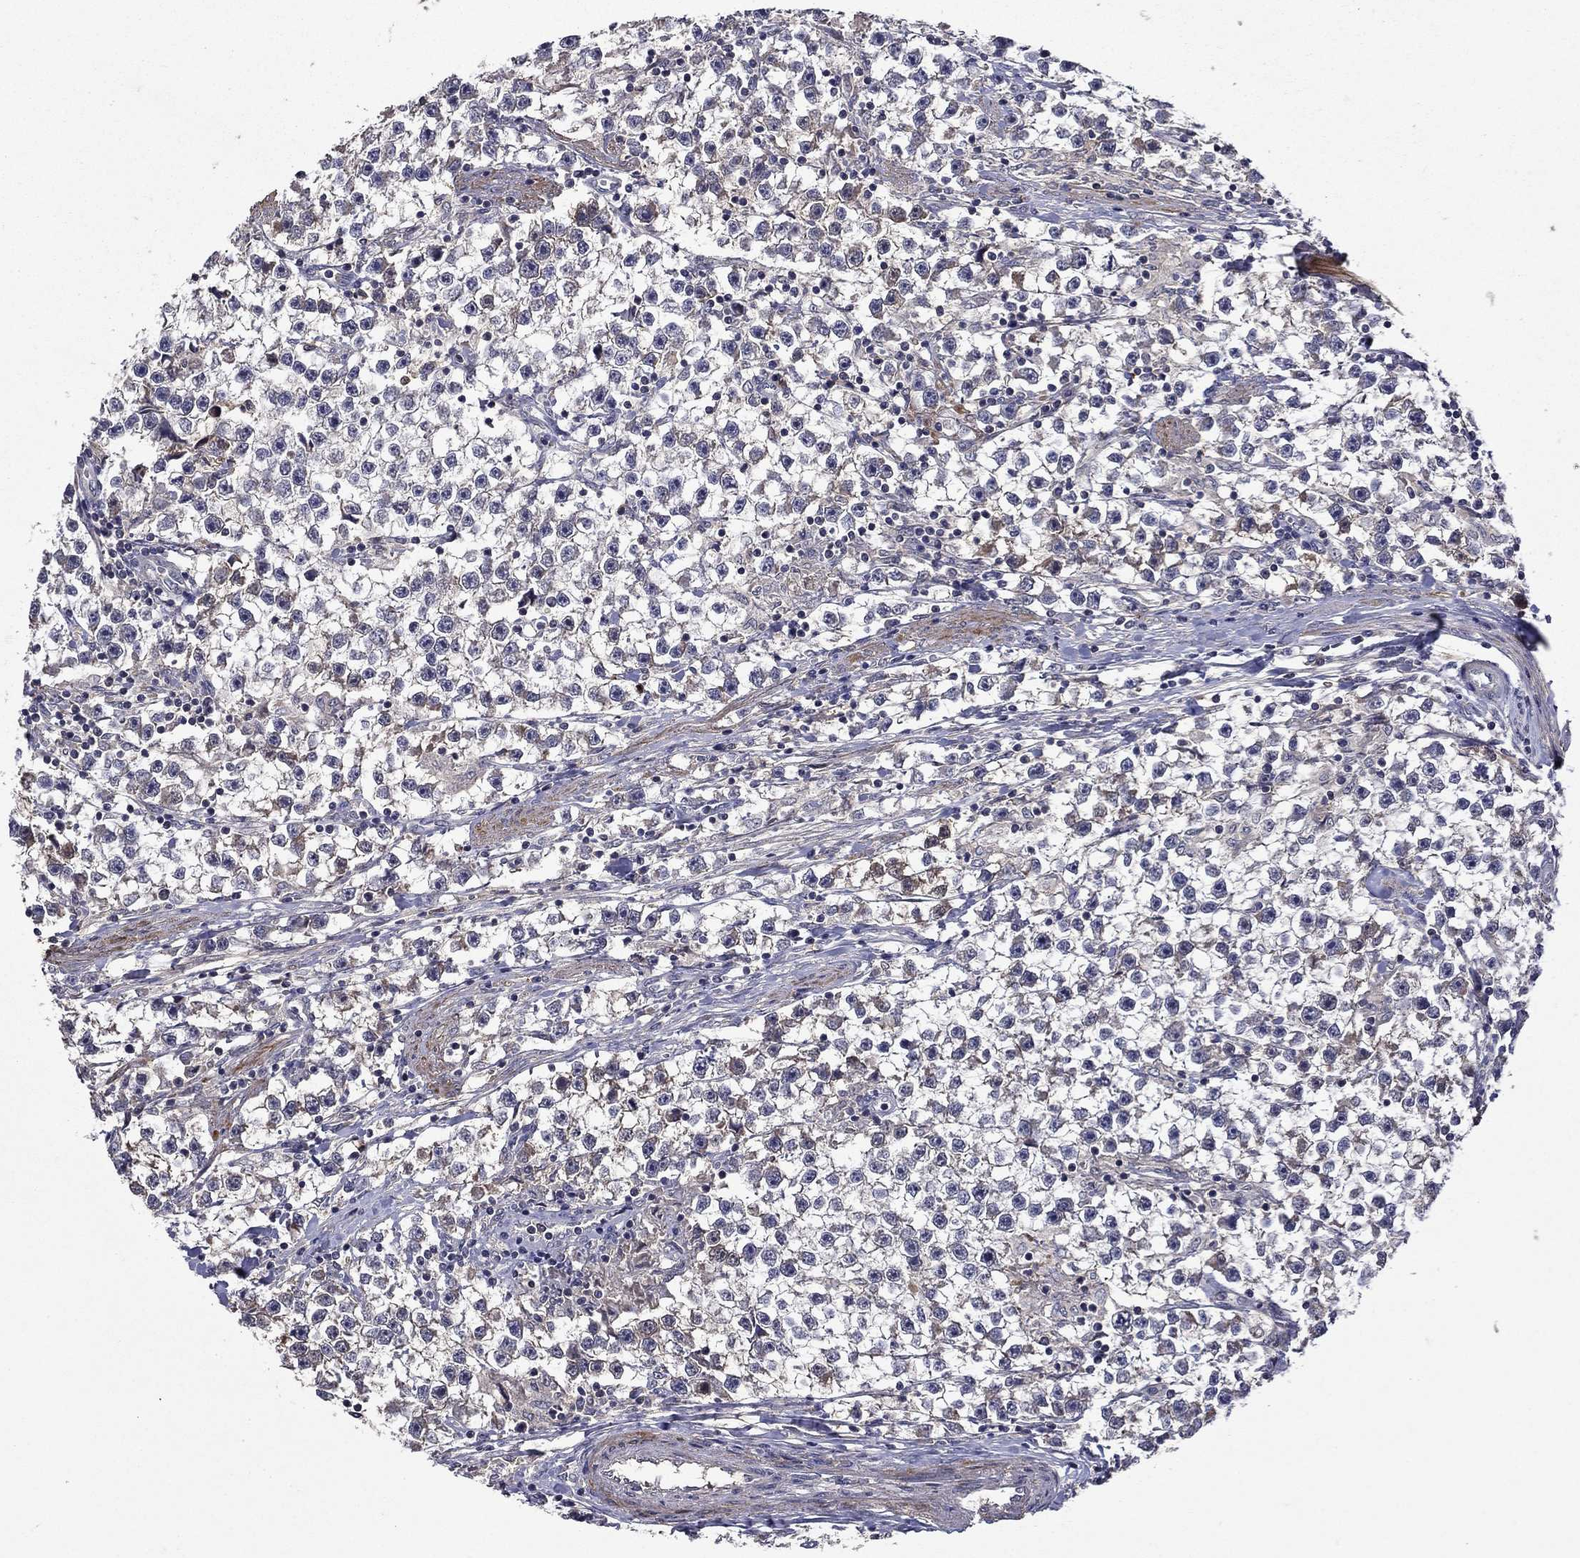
{"staining": {"intensity": "negative", "quantity": "none", "location": "none"}, "tissue": "testis cancer", "cell_type": "Tumor cells", "image_type": "cancer", "snomed": [{"axis": "morphology", "description": "Seminoma, NOS"}, {"axis": "topography", "description": "Testis"}], "caption": "The immunohistochemistry (IHC) photomicrograph has no significant expression in tumor cells of testis cancer tissue. (DAB (3,3'-diaminobenzidine) immunohistochemistry (IHC) with hematoxylin counter stain).", "gene": "SATB1", "patient": {"sex": "male", "age": 59}}